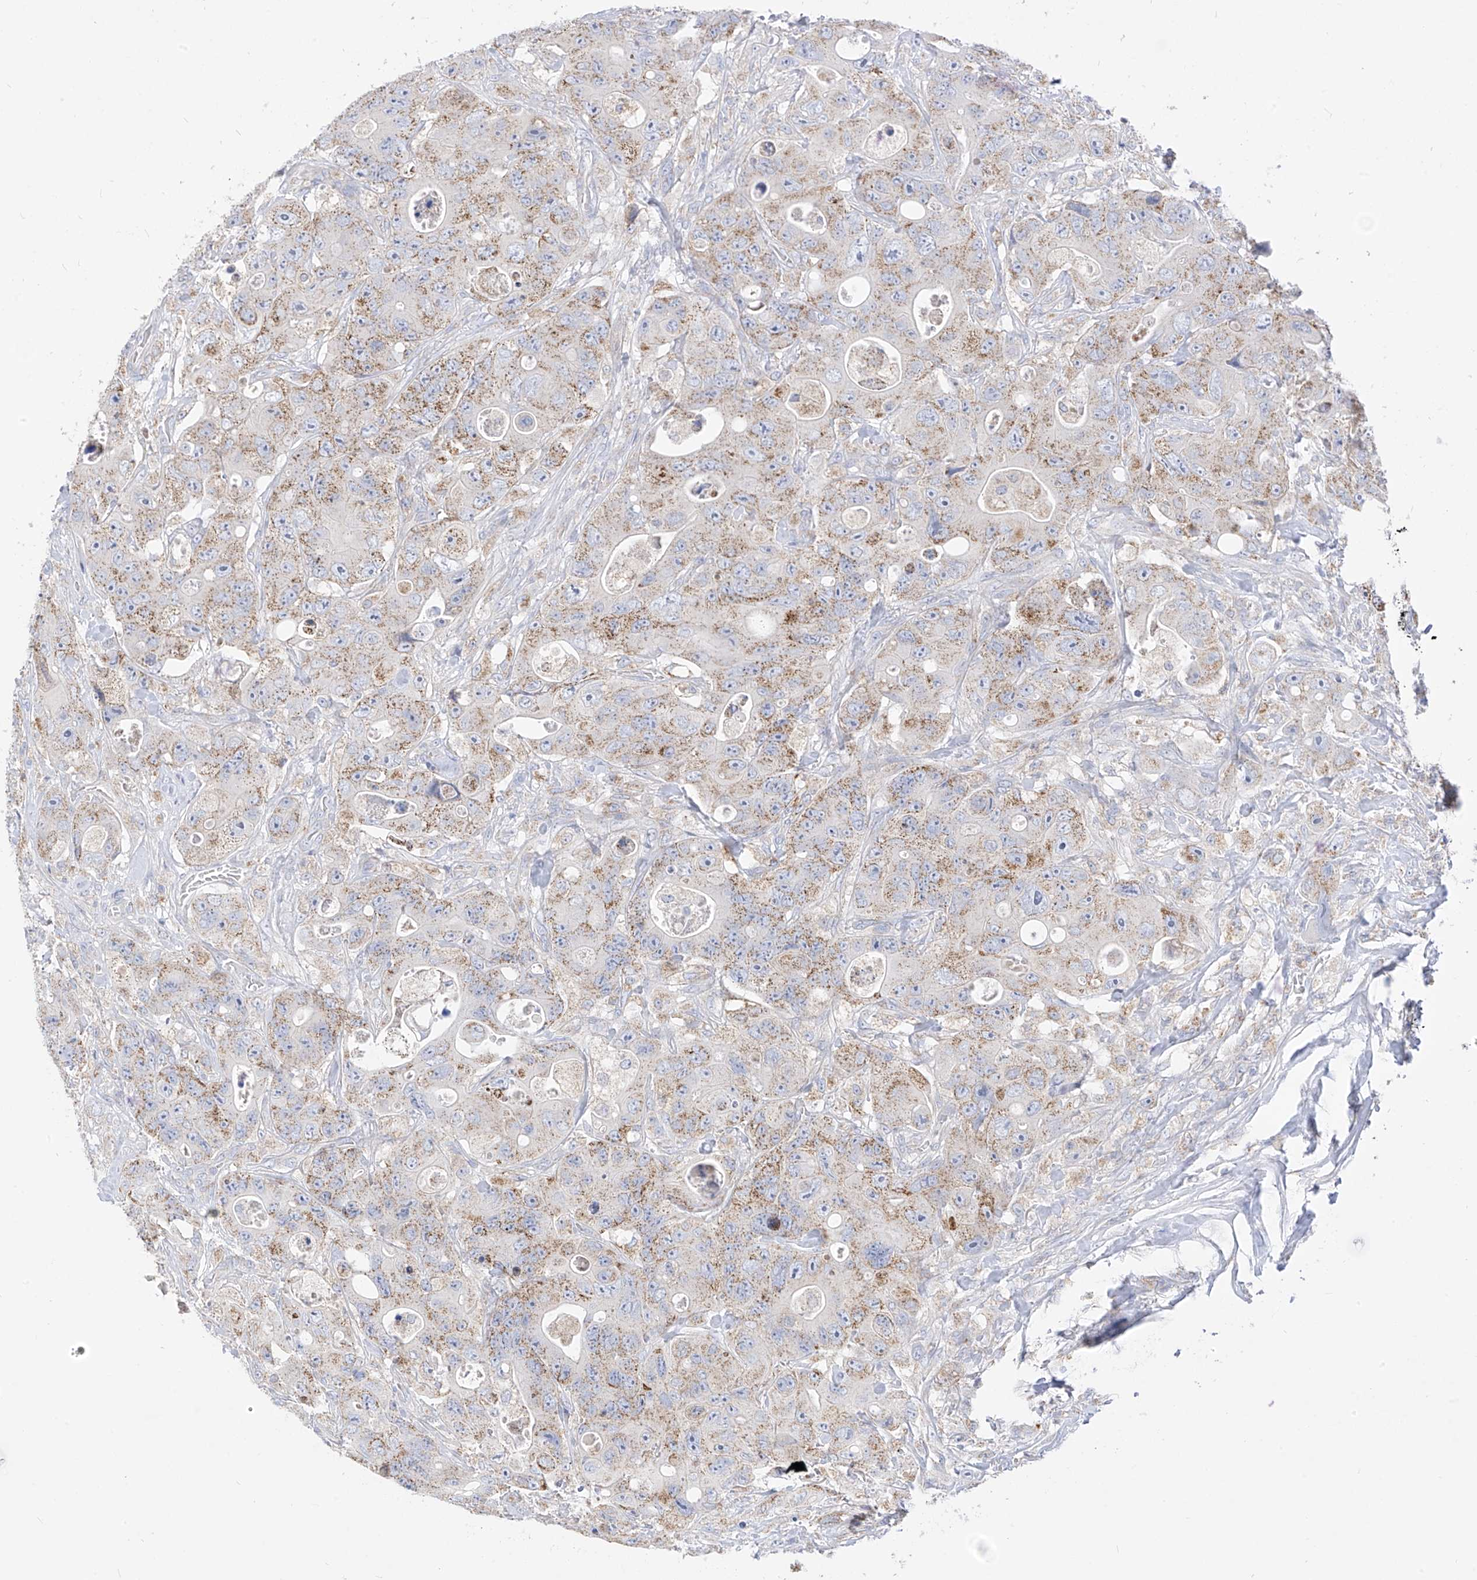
{"staining": {"intensity": "moderate", "quantity": ">75%", "location": "cytoplasmic/membranous"}, "tissue": "colorectal cancer", "cell_type": "Tumor cells", "image_type": "cancer", "snomed": [{"axis": "morphology", "description": "Adenocarcinoma, NOS"}, {"axis": "topography", "description": "Colon"}], "caption": "Adenocarcinoma (colorectal) stained with immunohistochemistry demonstrates moderate cytoplasmic/membranous staining in approximately >75% of tumor cells. (DAB (3,3'-diaminobenzidine) IHC, brown staining for protein, blue staining for nuclei).", "gene": "RASA2", "patient": {"sex": "female", "age": 46}}